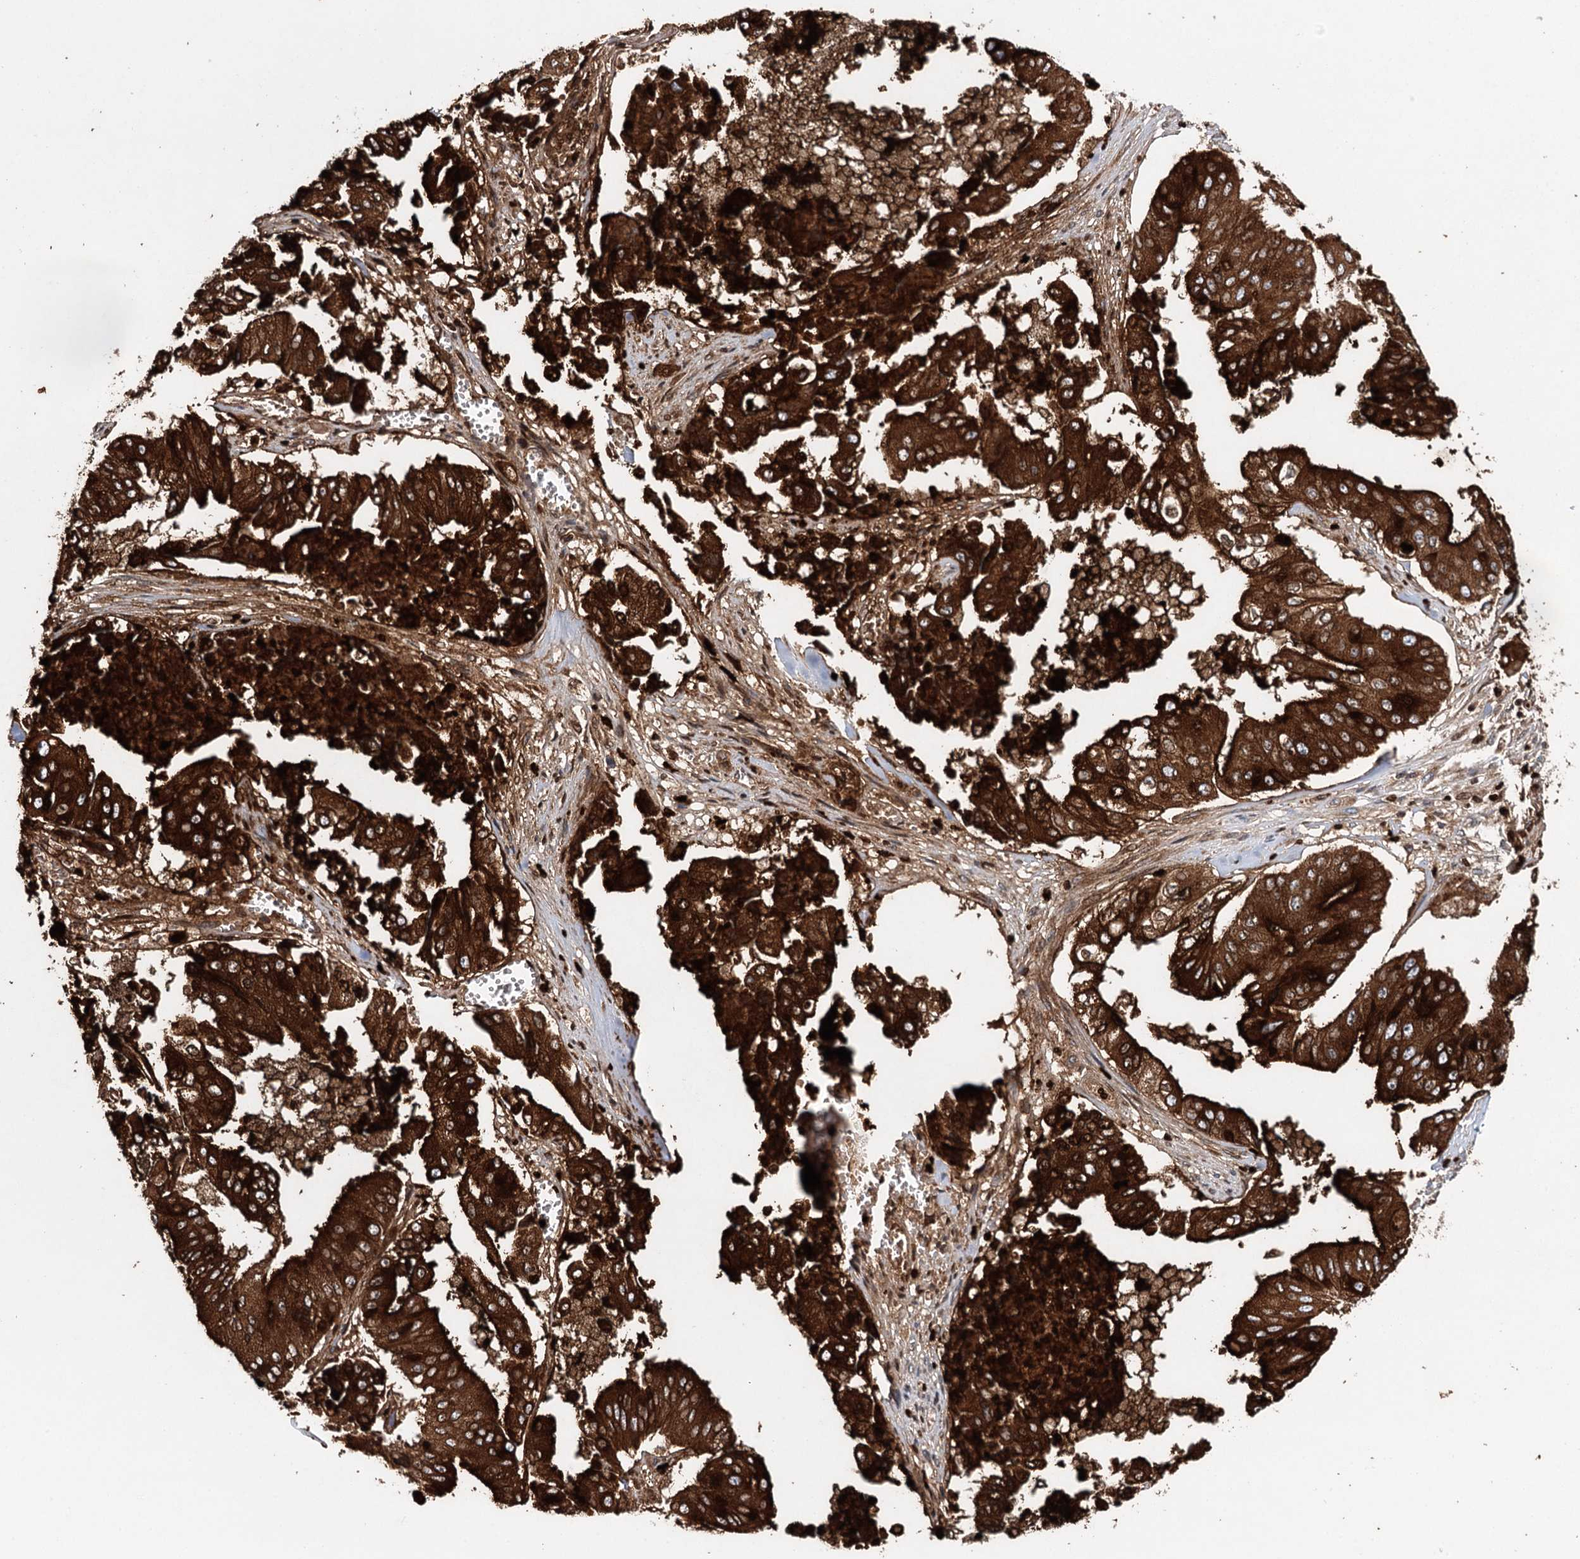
{"staining": {"intensity": "strong", "quantity": ">75%", "location": "cytoplasmic/membranous,nuclear"}, "tissue": "pancreatic cancer", "cell_type": "Tumor cells", "image_type": "cancer", "snomed": [{"axis": "morphology", "description": "Adenocarcinoma, NOS"}, {"axis": "topography", "description": "Pancreas"}], "caption": "The image displays immunohistochemical staining of adenocarcinoma (pancreatic). There is strong cytoplasmic/membranous and nuclear expression is appreciated in about >75% of tumor cells.", "gene": "CEACAM8", "patient": {"sex": "female", "age": 77}}